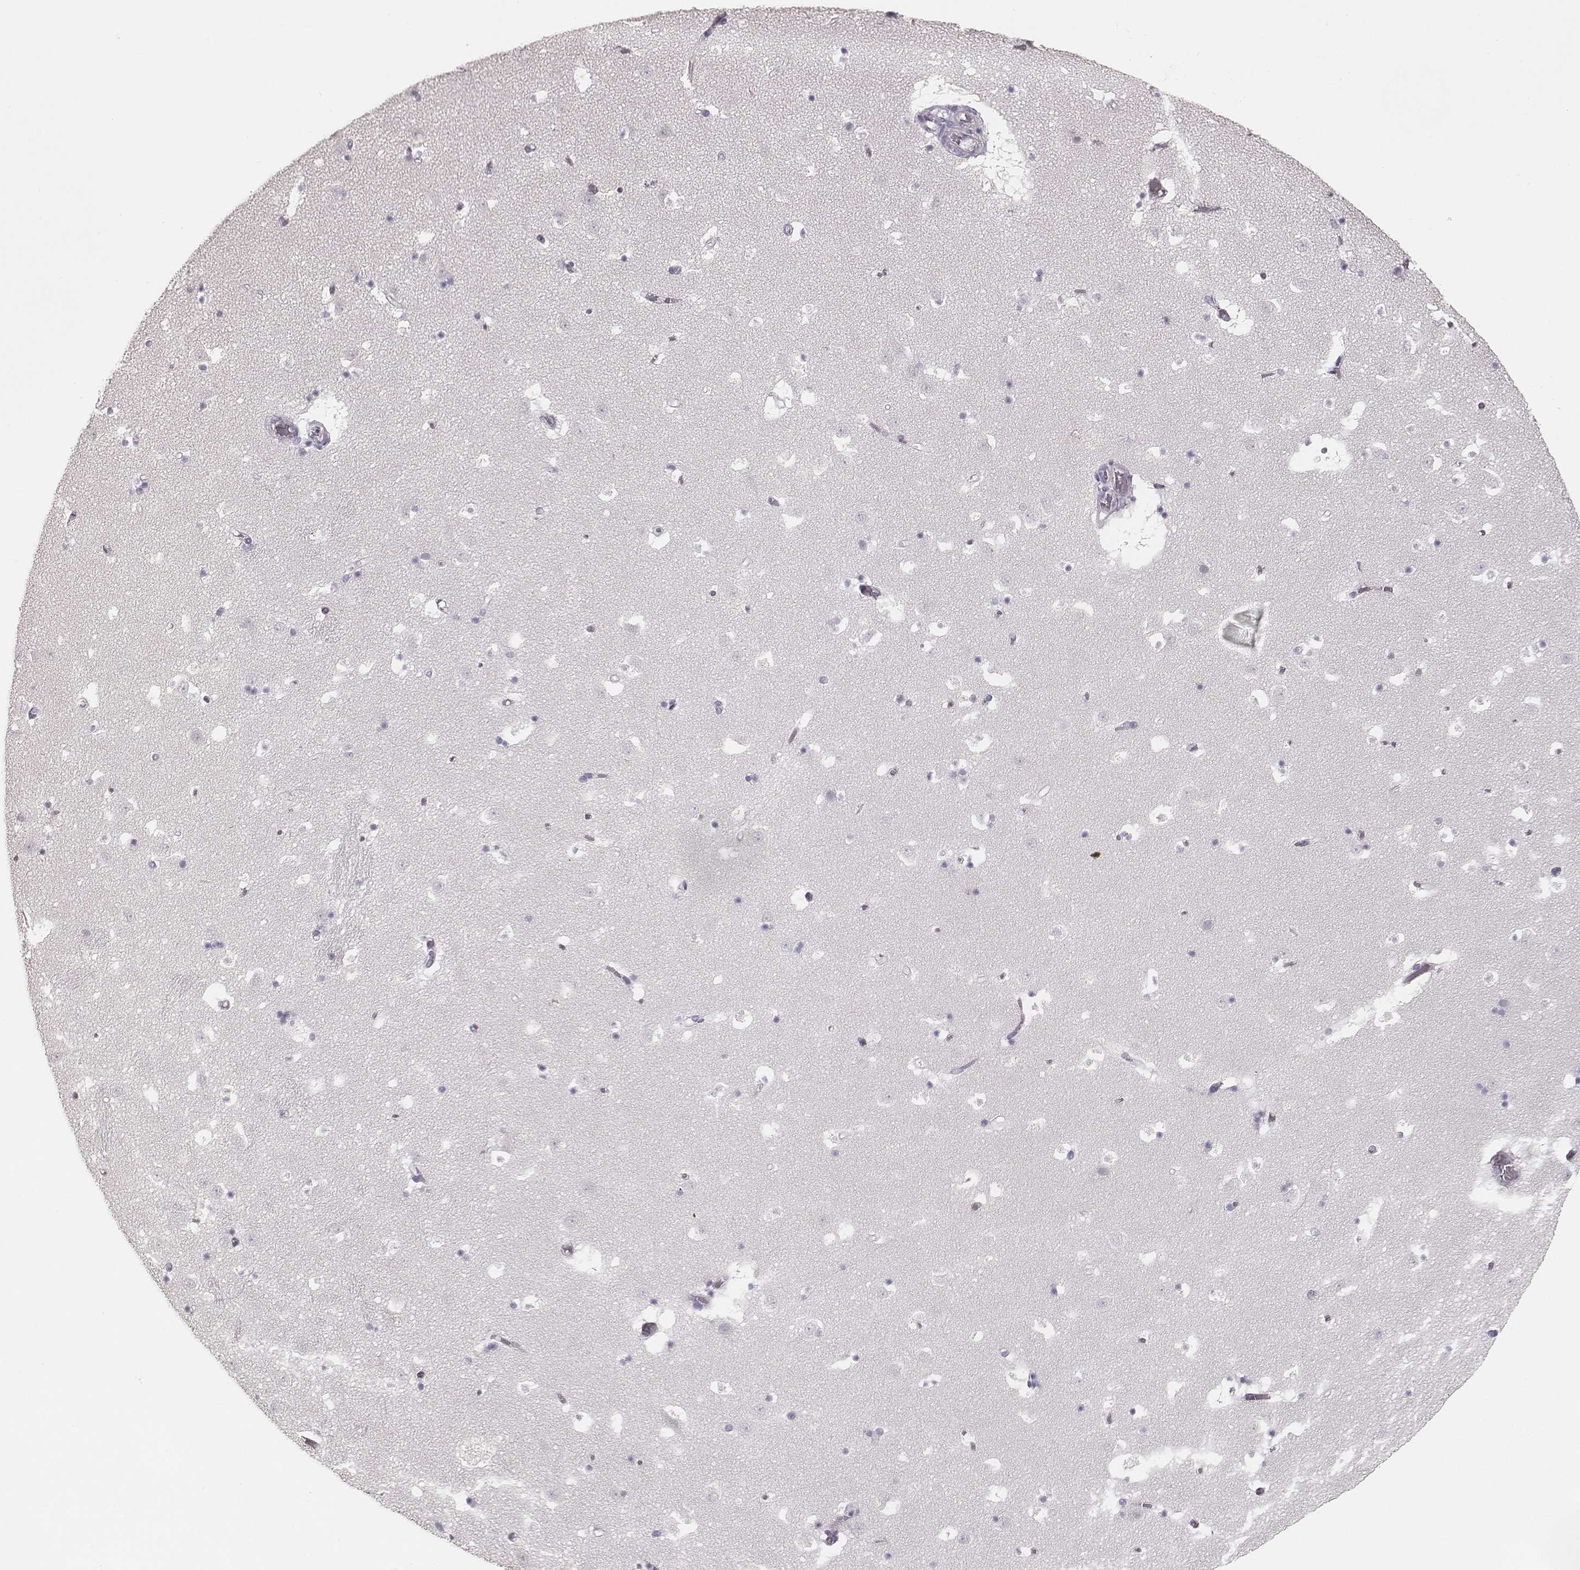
{"staining": {"intensity": "negative", "quantity": "none", "location": "none"}, "tissue": "caudate", "cell_type": "Glial cells", "image_type": "normal", "snomed": [{"axis": "morphology", "description": "Normal tissue, NOS"}, {"axis": "topography", "description": "Lateral ventricle wall"}], "caption": "Immunohistochemistry histopathology image of unremarkable caudate: human caudate stained with DAB displays no significant protein expression in glial cells. (Immunohistochemistry, brightfield microscopy, high magnification).", "gene": "MYH6", "patient": {"sex": "female", "age": 42}}